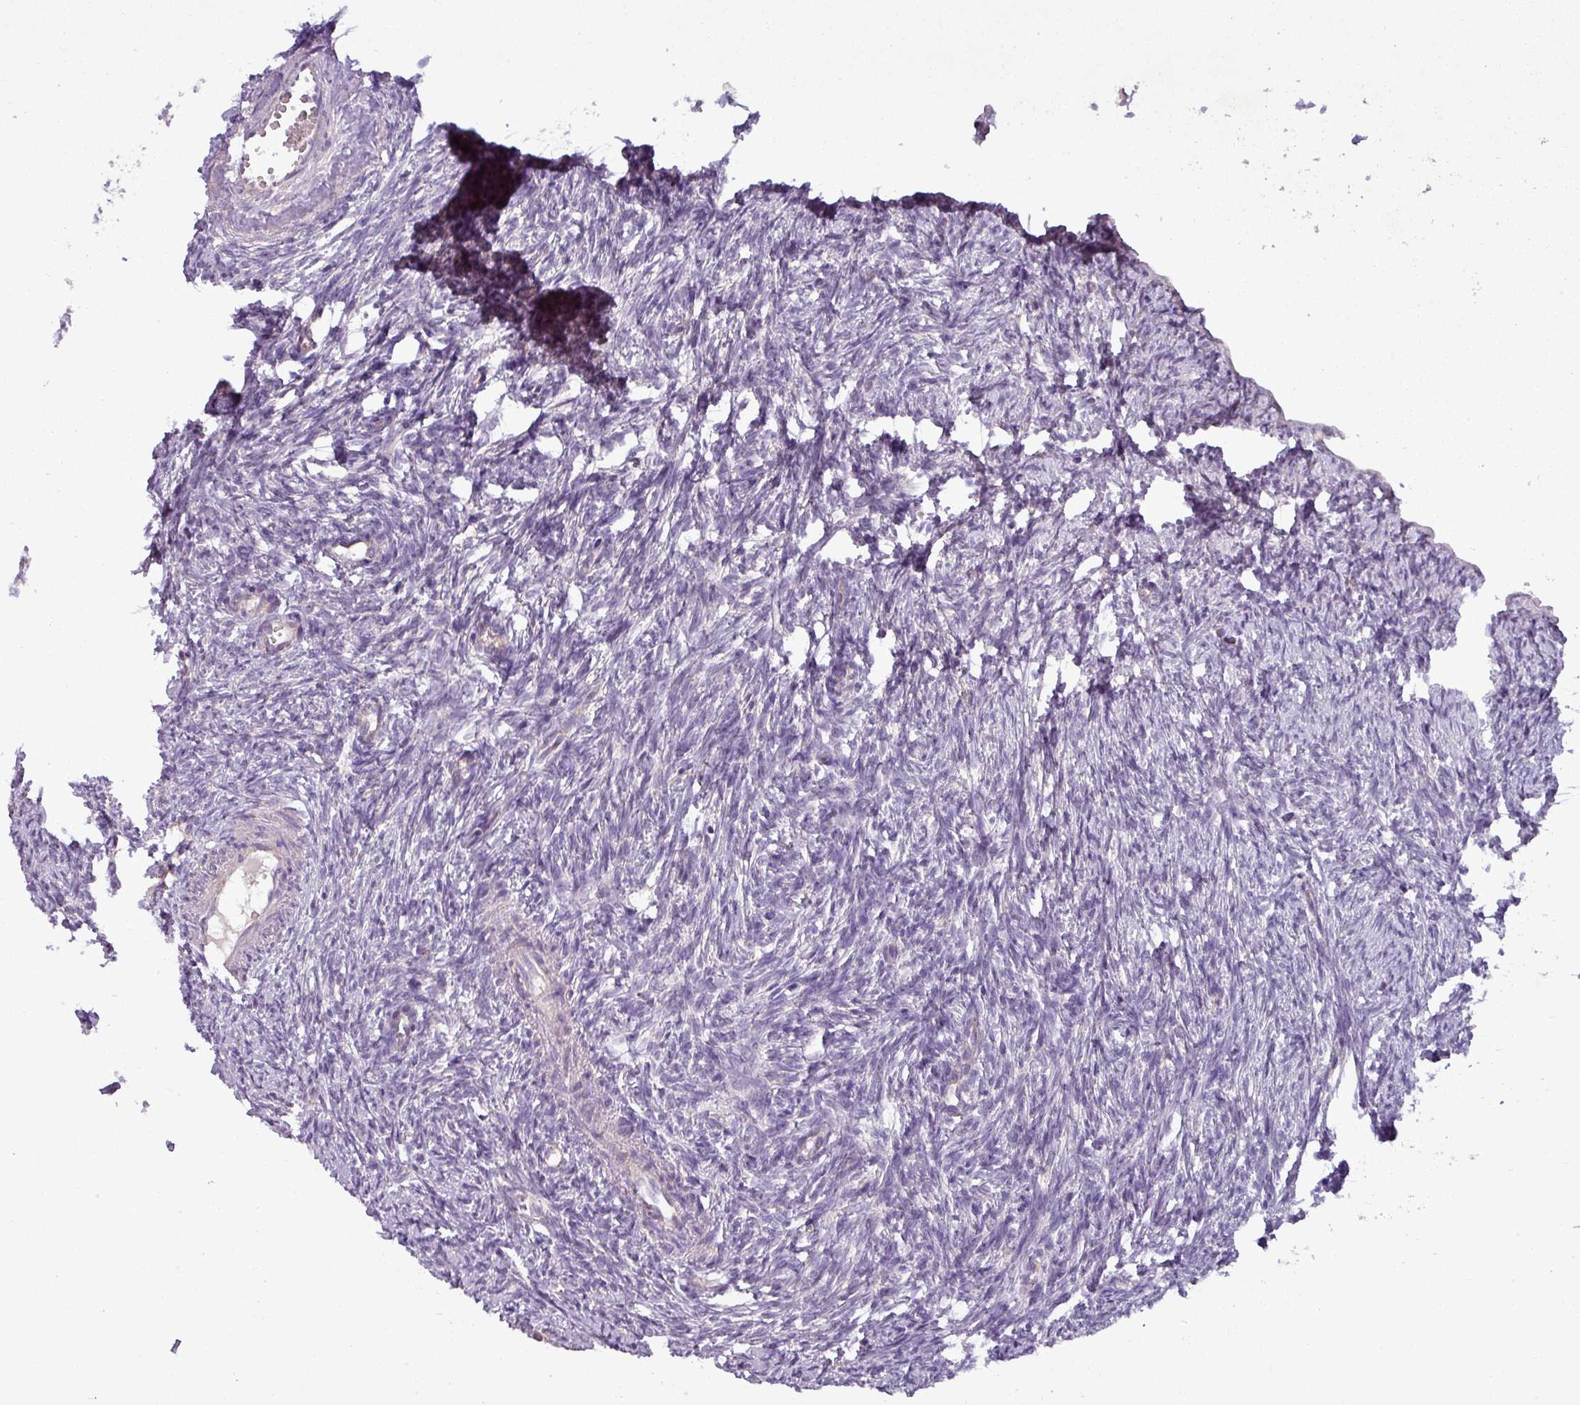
{"staining": {"intensity": "moderate", "quantity": ">75%", "location": "cytoplasmic/membranous"}, "tissue": "ovary", "cell_type": "Follicle cells", "image_type": "normal", "snomed": [{"axis": "morphology", "description": "Normal tissue, NOS"}, {"axis": "topography", "description": "Ovary"}], "caption": "Immunohistochemistry (IHC) of unremarkable human ovary shows medium levels of moderate cytoplasmic/membranous expression in about >75% of follicle cells.", "gene": "PNMA6A", "patient": {"sex": "female", "age": 51}}